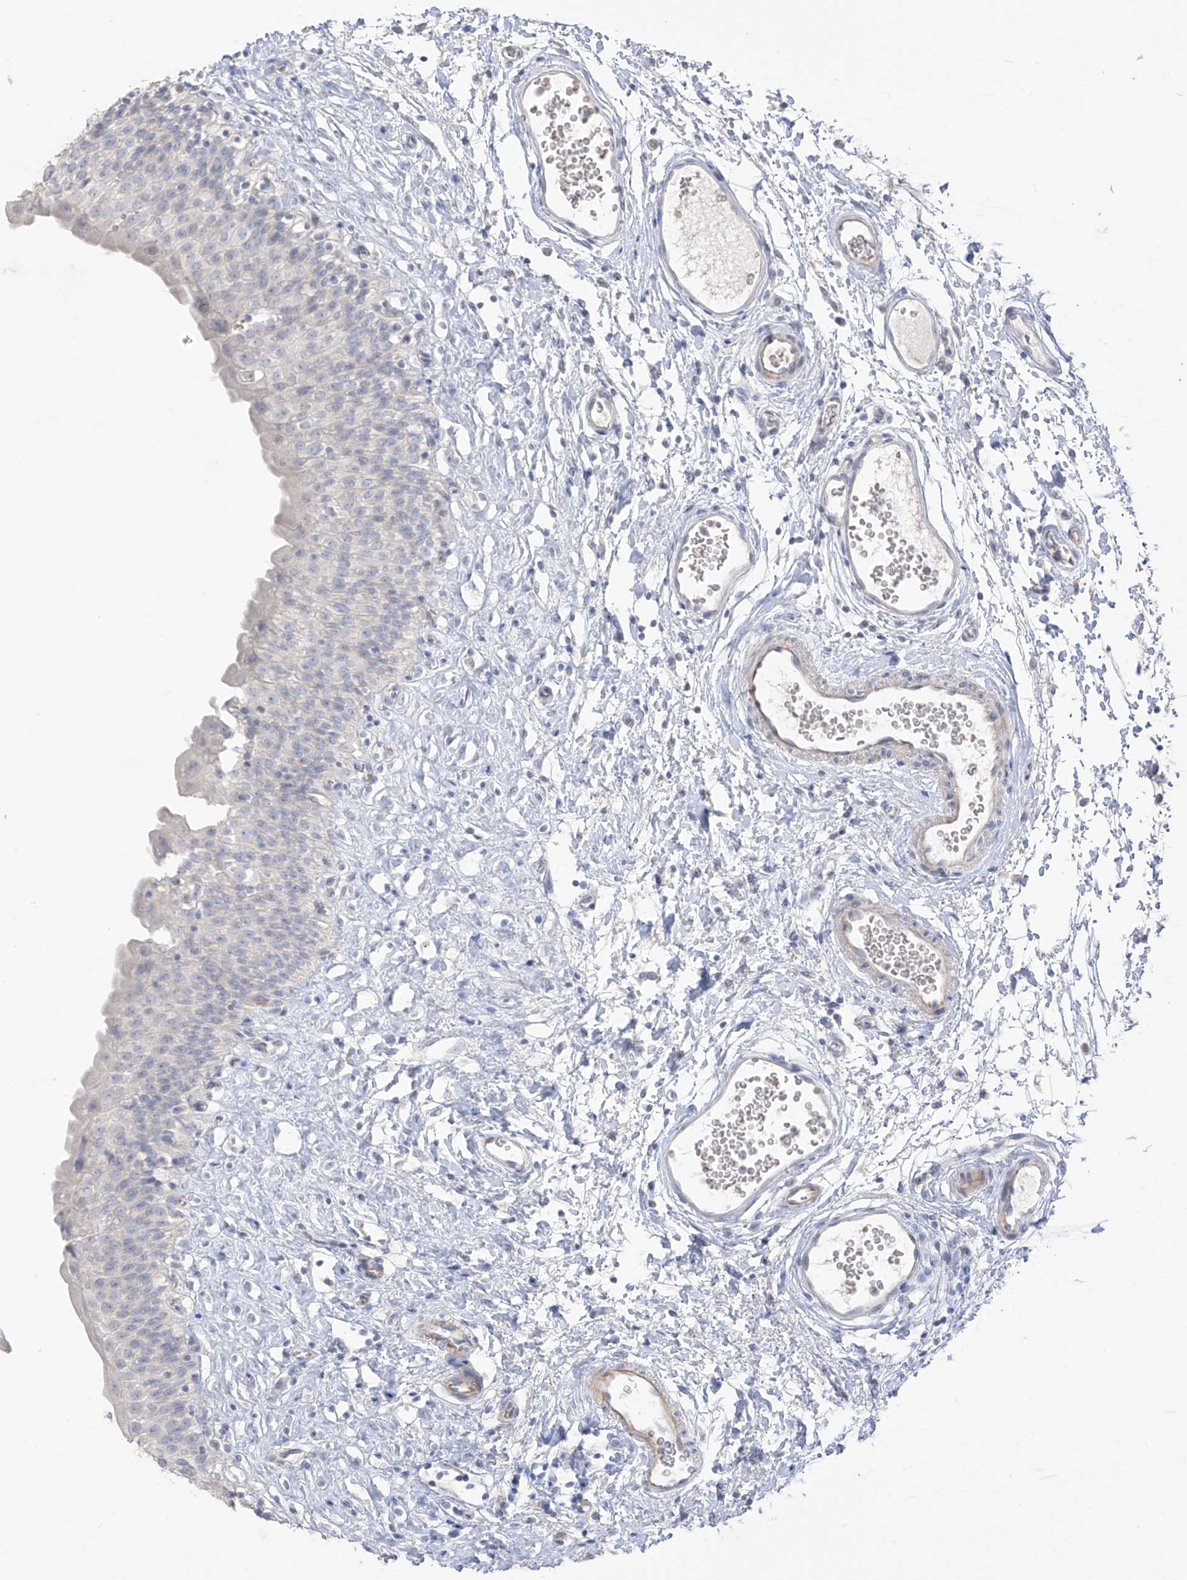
{"staining": {"intensity": "negative", "quantity": "none", "location": "none"}, "tissue": "urinary bladder", "cell_type": "Urothelial cells", "image_type": "normal", "snomed": [{"axis": "morphology", "description": "Normal tissue, NOS"}, {"axis": "topography", "description": "Urinary bladder"}], "caption": "The IHC micrograph has no significant positivity in urothelial cells of urinary bladder. The staining was performed using DAB to visualize the protein expression in brown, while the nuclei were stained in blue with hematoxylin (Magnification: 20x).", "gene": "ASPRV1", "patient": {"sex": "male", "age": 51}}